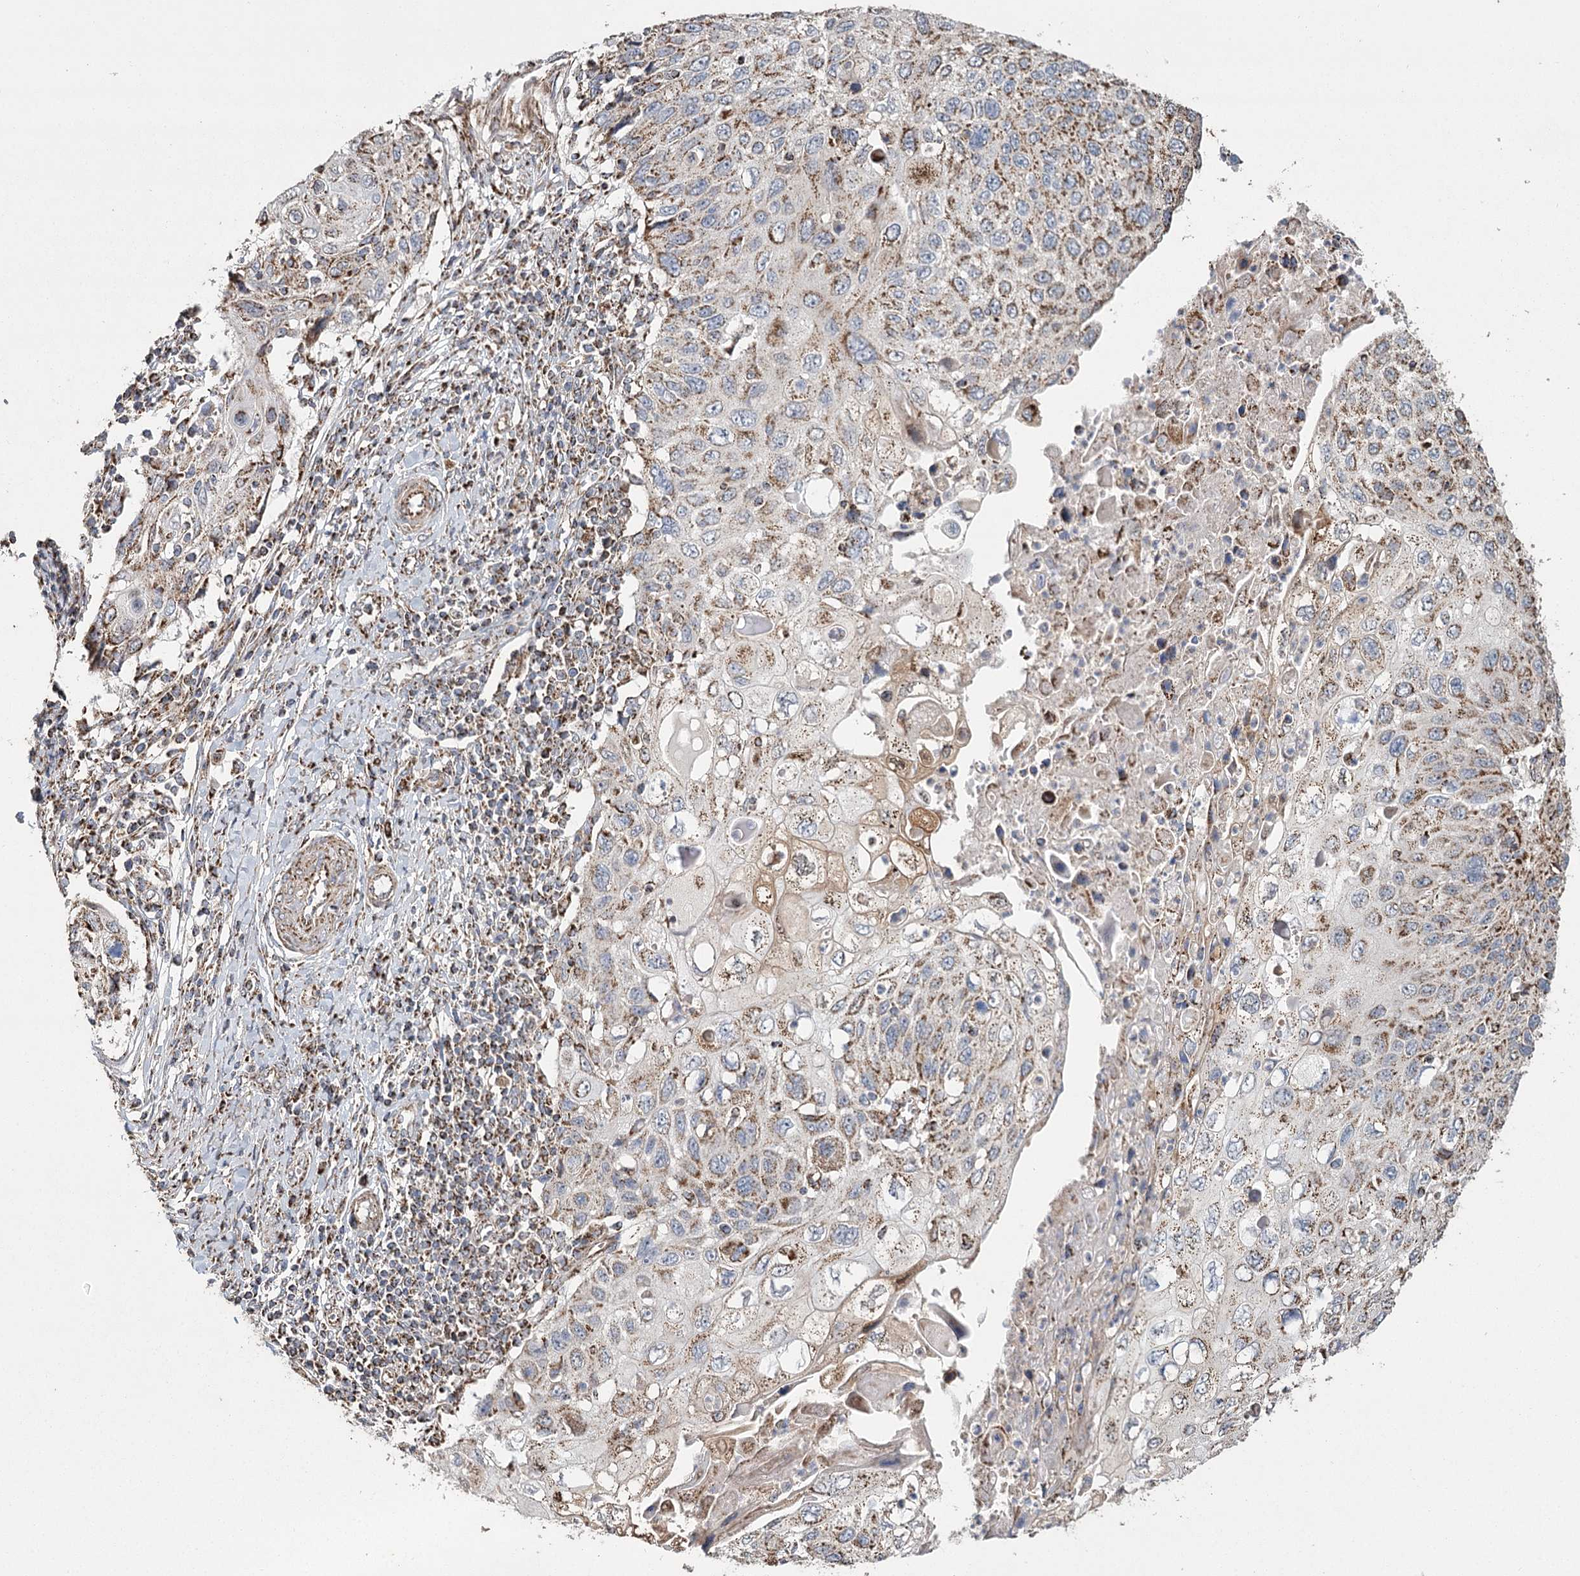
{"staining": {"intensity": "moderate", "quantity": ">75%", "location": "cytoplasmic/membranous"}, "tissue": "cervical cancer", "cell_type": "Tumor cells", "image_type": "cancer", "snomed": [{"axis": "morphology", "description": "Squamous cell carcinoma, NOS"}, {"axis": "topography", "description": "Cervix"}], "caption": "Protein staining shows moderate cytoplasmic/membranous positivity in approximately >75% of tumor cells in cervical cancer (squamous cell carcinoma).", "gene": "RANBP3L", "patient": {"sex": "female", "age": 70}}